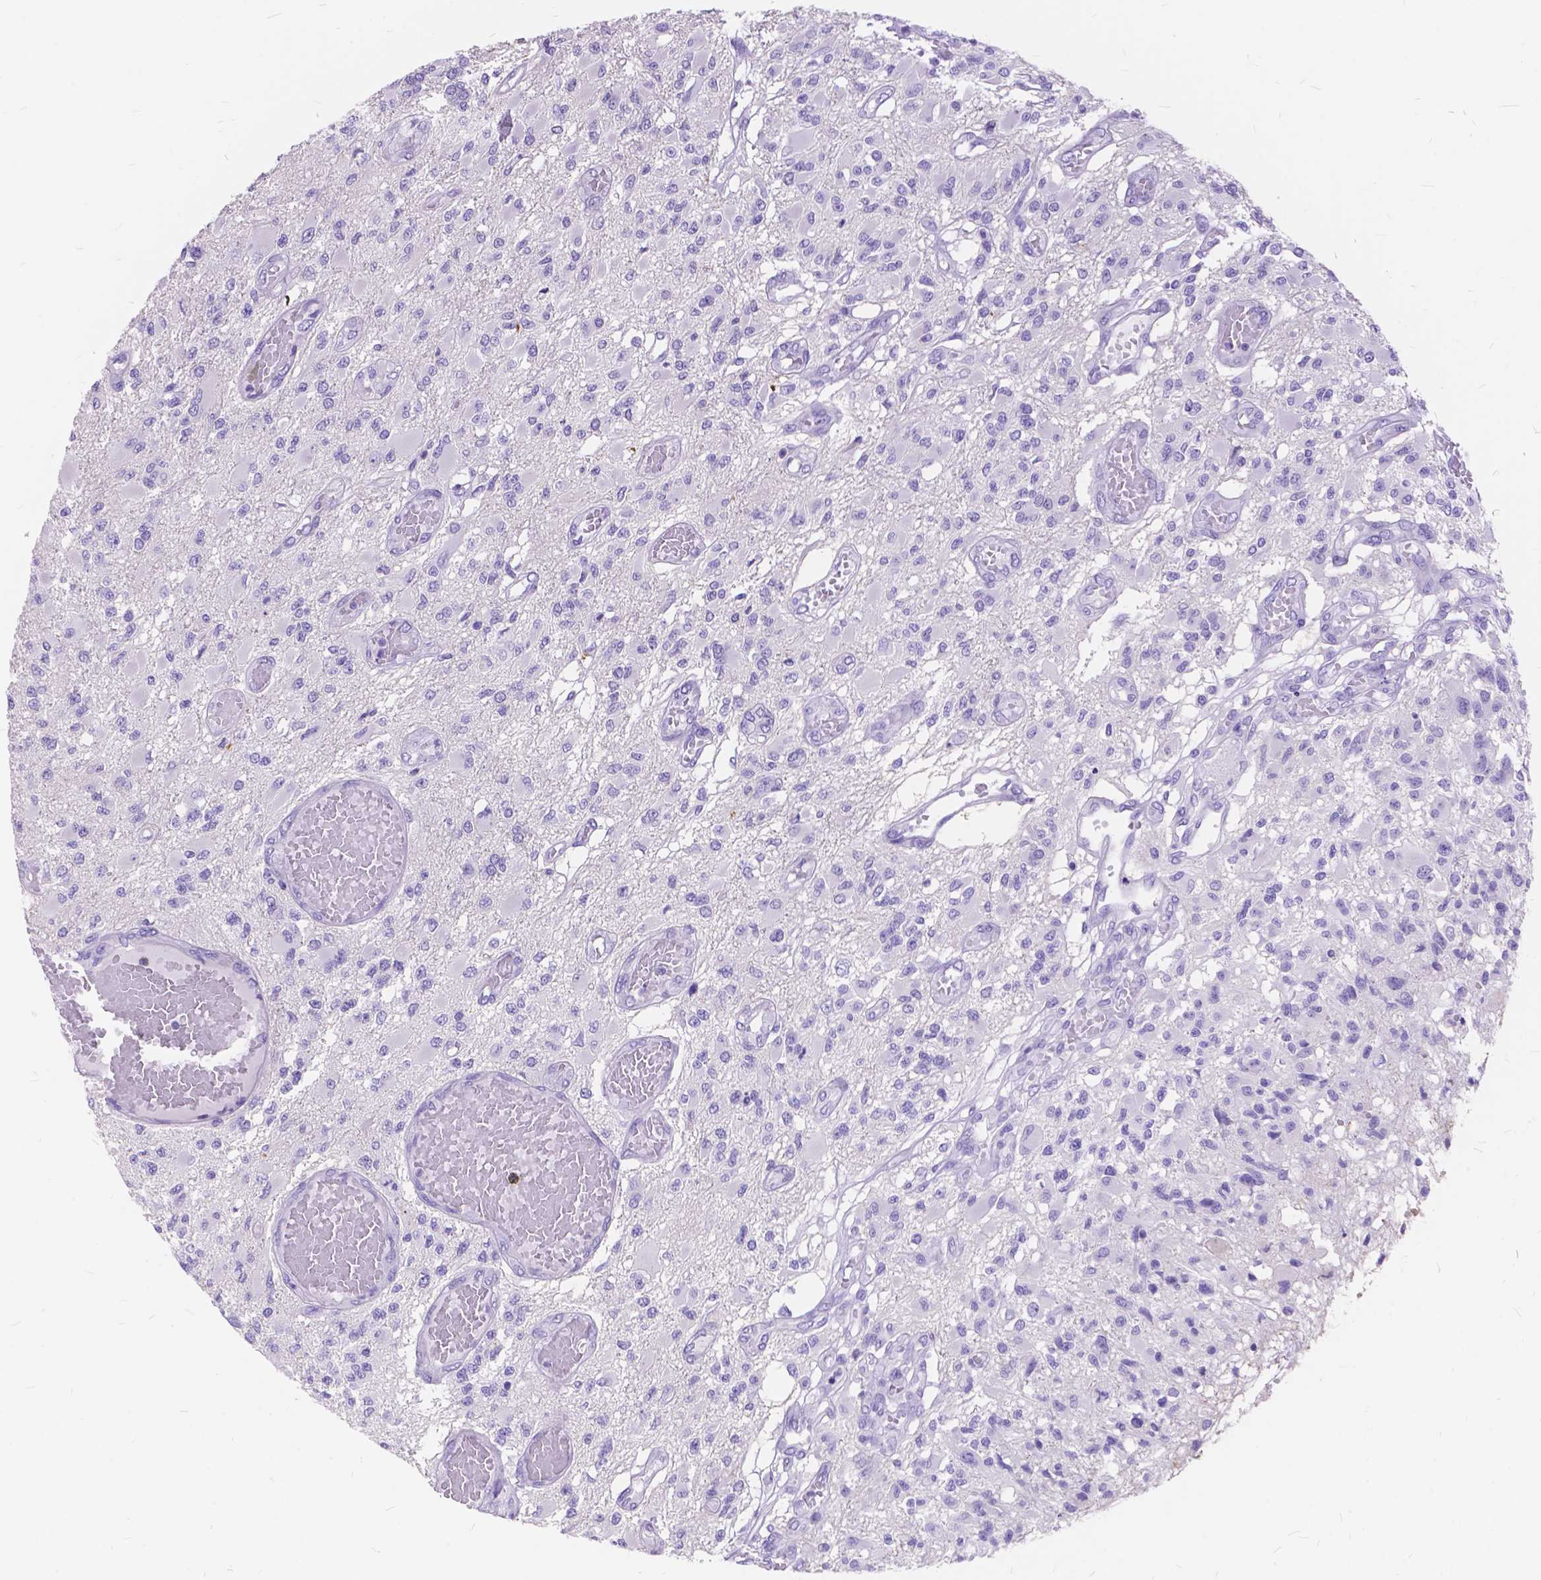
{"staining": {"intensity": "negative", "quantity": "none", "location": "none"}, "tissue": "glioma", "cell_type": "Tumor cells", "image_type": "cancer", "snomed": [{"axis": "morphology", "description": "Glioma, malignant, High grade"}, {"axis": "topography", "description": "Brain"}], "caption": "Micrograph shows no significant protein expression in tumor cells of high-grade glioma (malignant).", "gene": "FOXL2", "patient": {"sex": "female", "age": 63}}